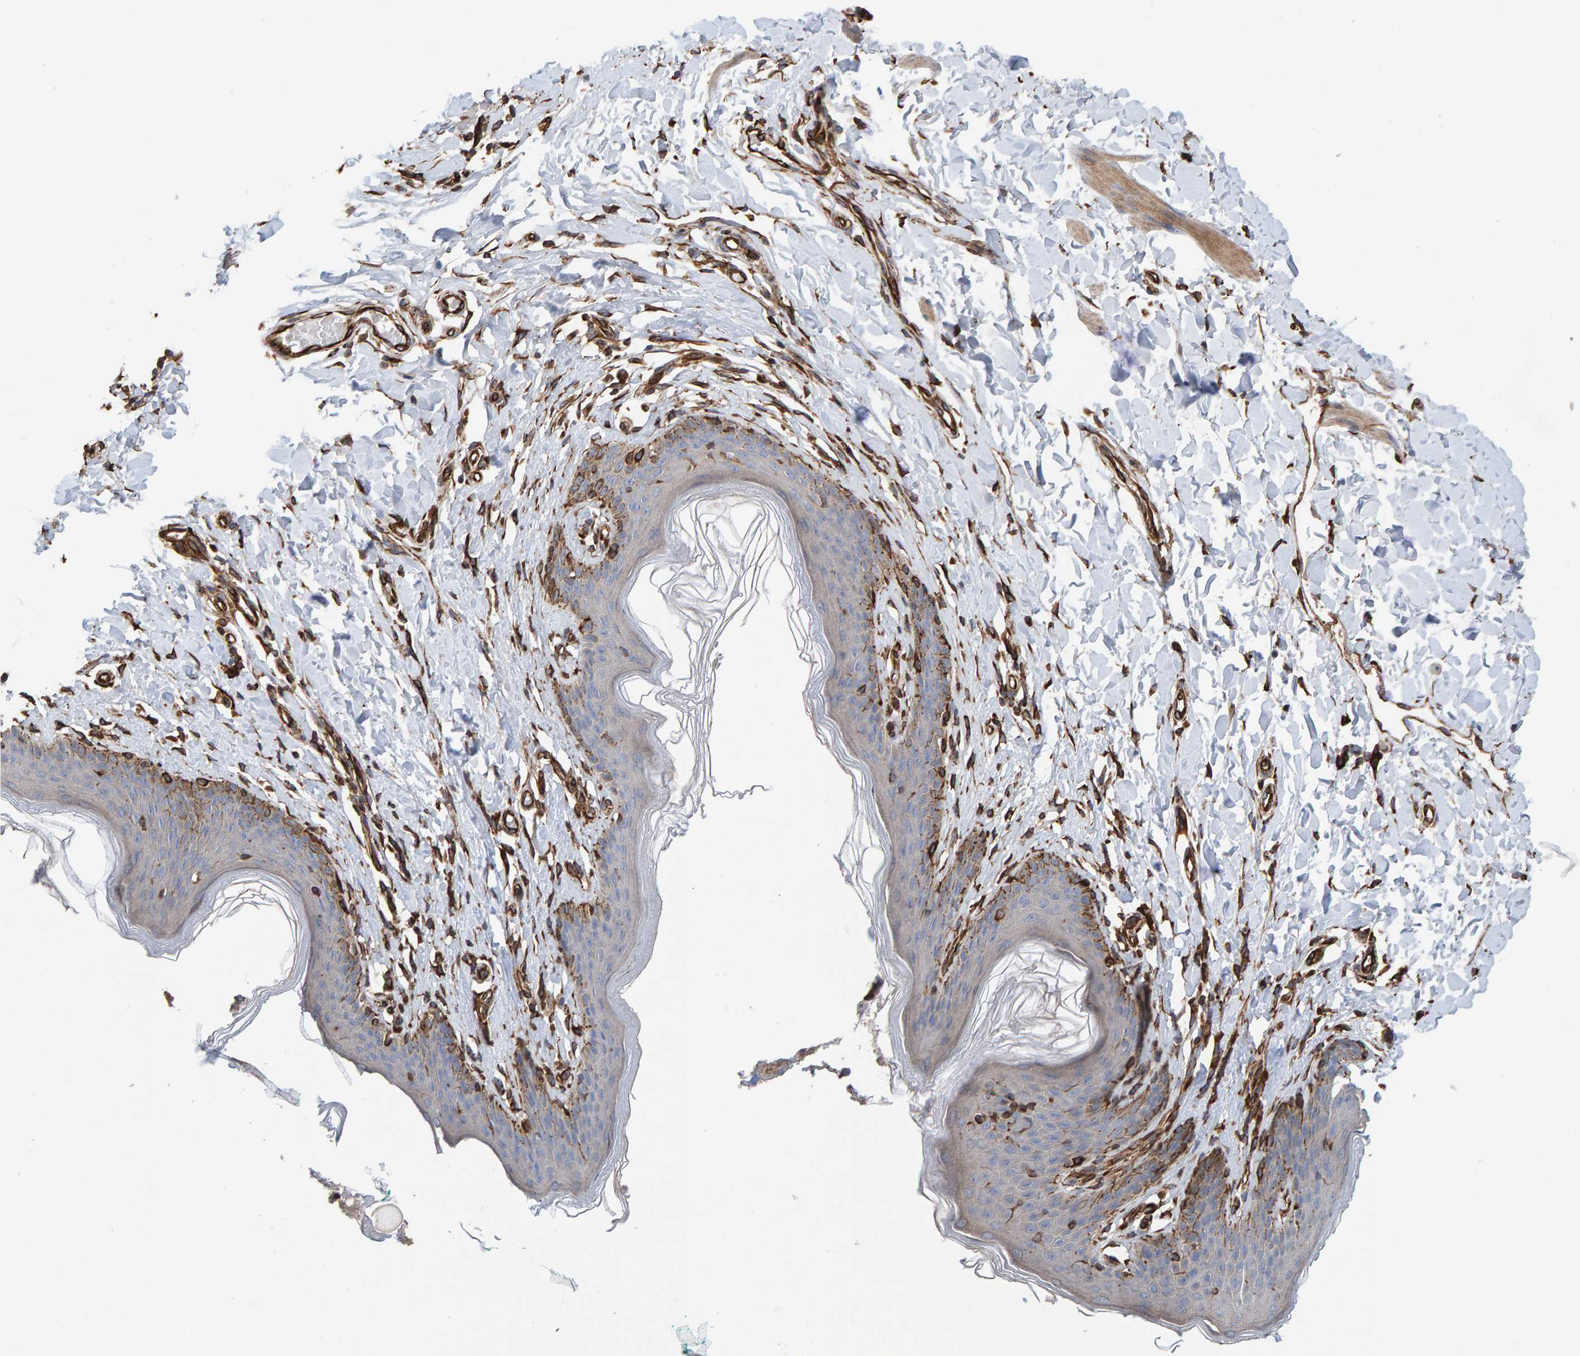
{"staining": {"intensity": "moderate", "quantity": "<25%", "location": "cytoplasmic/membranous"}, "tissue": "skin", "cell_type": "Epidermal cells", "image_type": "normal", "snomed": [{"axis": "morphology", "description": "Normal tissue, NOS"}, {"axis": "topography", "description": "Vulva"}], "caption": "Epidermal cells show low levels of moderate cytoplasmic/membranous expression in about <25% of cells in normal human skin. (Stains: DAB (3,3'-diaminobenzidine) in brown, nuclei in blue, Microscopy: brightfield microscopy at high magnification).", "gene": "ZNF347", "patient": {"sex": "female", "age": 66}}